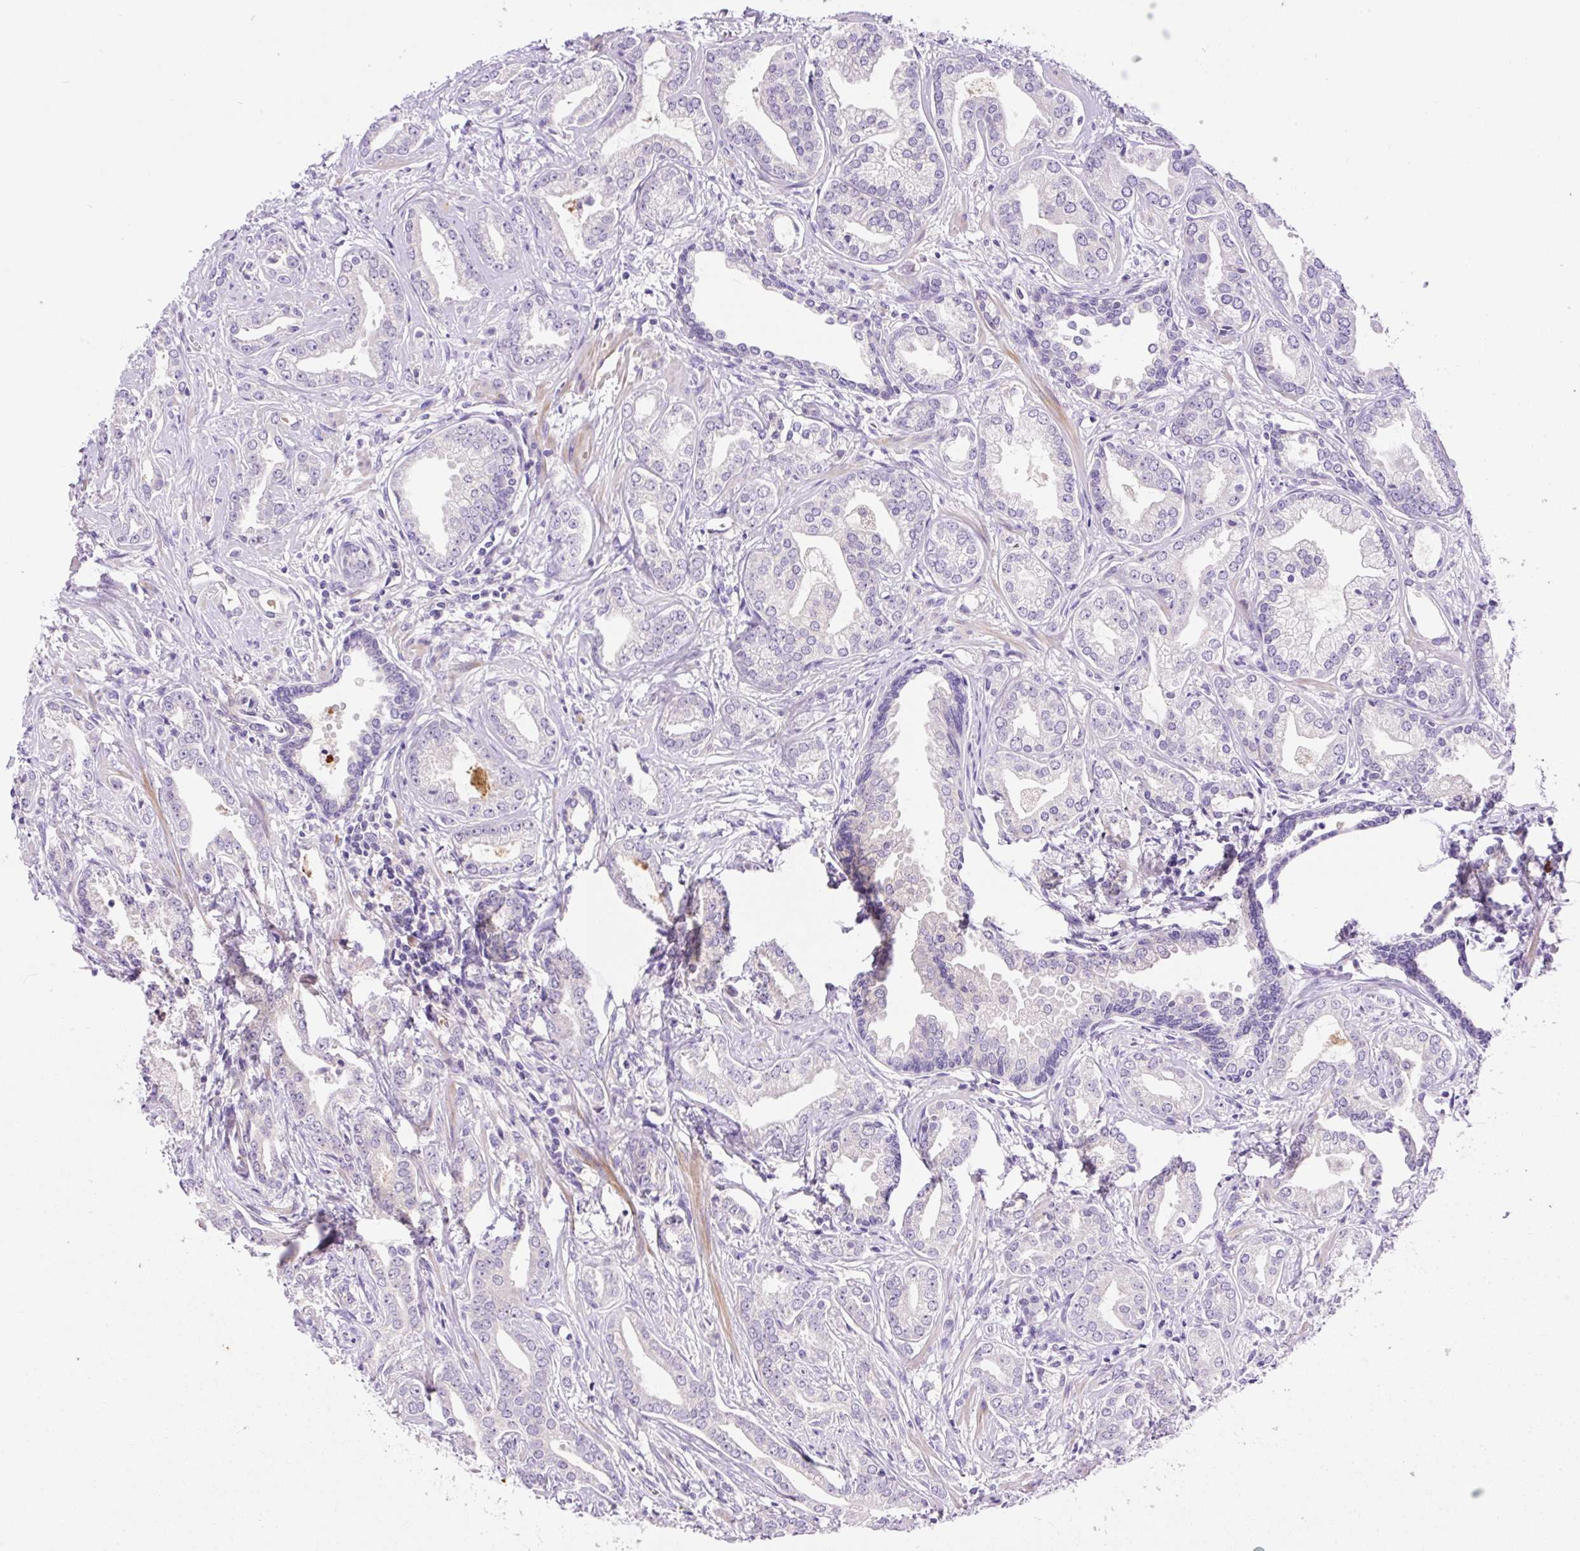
{"staining": {"intensity": "negative", "quantity": "none", "location": "none"}, "tissue": "prostate cancer", "cell_type": "Tumor cells", "image_type": "cancer", "snomed": [{"axis": "morphology", "description": "Adenocarcinoma, Medium grade"}, {"axis": "topography", "description": "Prostate"}], "caption": "This is an immunohistochemistry (IHC) histopathology image of prostate cancer. There is no positivity in tumor cells.", "gene": "LHFPL5", "patient": {"sex": "male", "age": 57}}